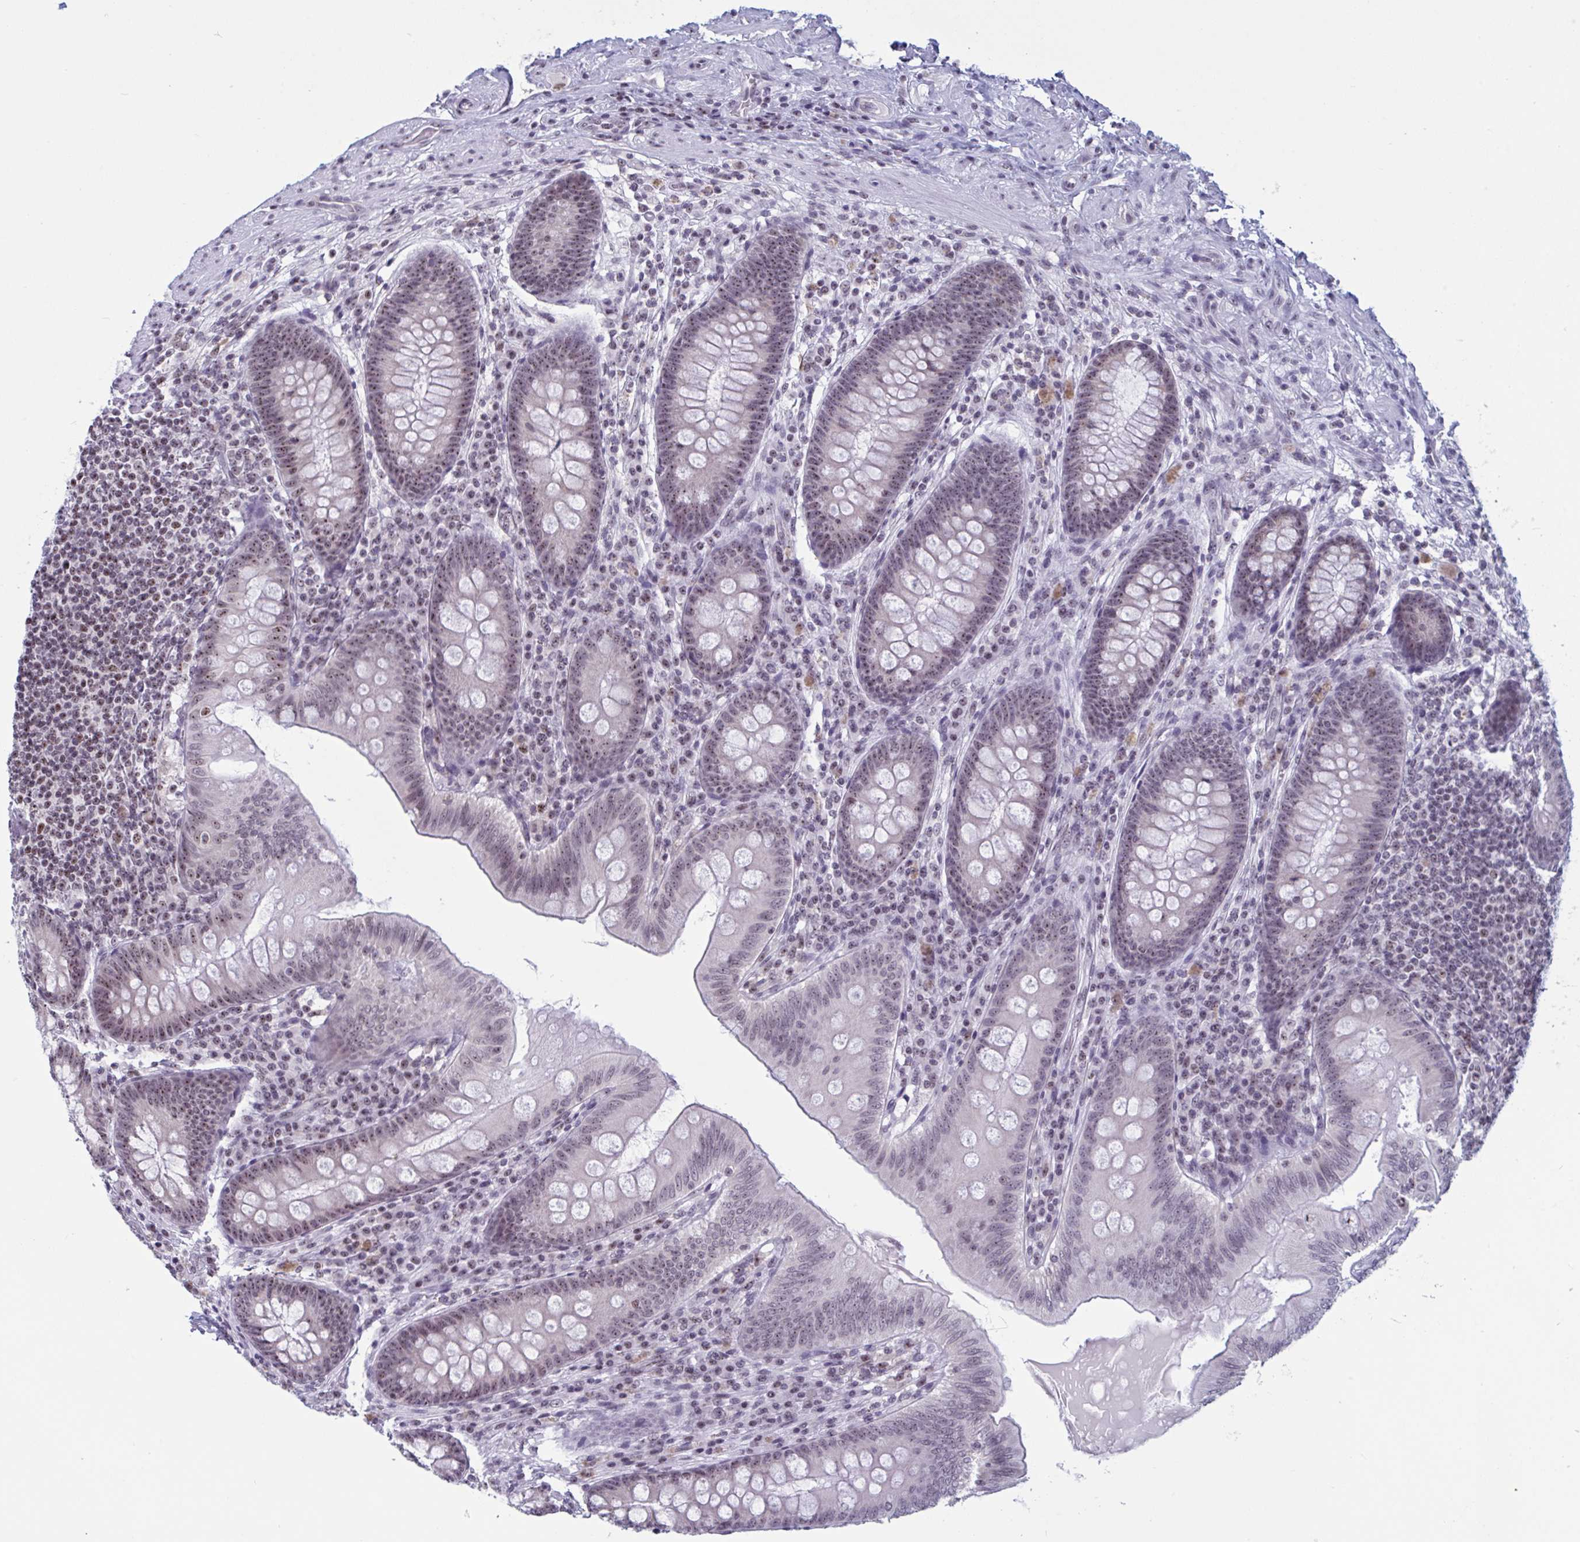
{"staining": {"intensity": "weak", "quantity": ">75%", "location": "nuclear"}, "tissue": "appendix", "cell_type": "Glandular cells", "image_type": "normal", "snomed": [{"axis": "morphology", "description": "Normal tissue, NOS"}, {"axis": "topography", "description": "Appendix"}], "caption": "Immunohistochemistry image of benign appendix: human appendix stained using IHC demonstrates low levels of weak protein expression localized specifically in the nuclear of glandular cells, appearing as a nuclear brown color.", "gene": "TGM6", "patient": {"sex": "male", "age": 71}}